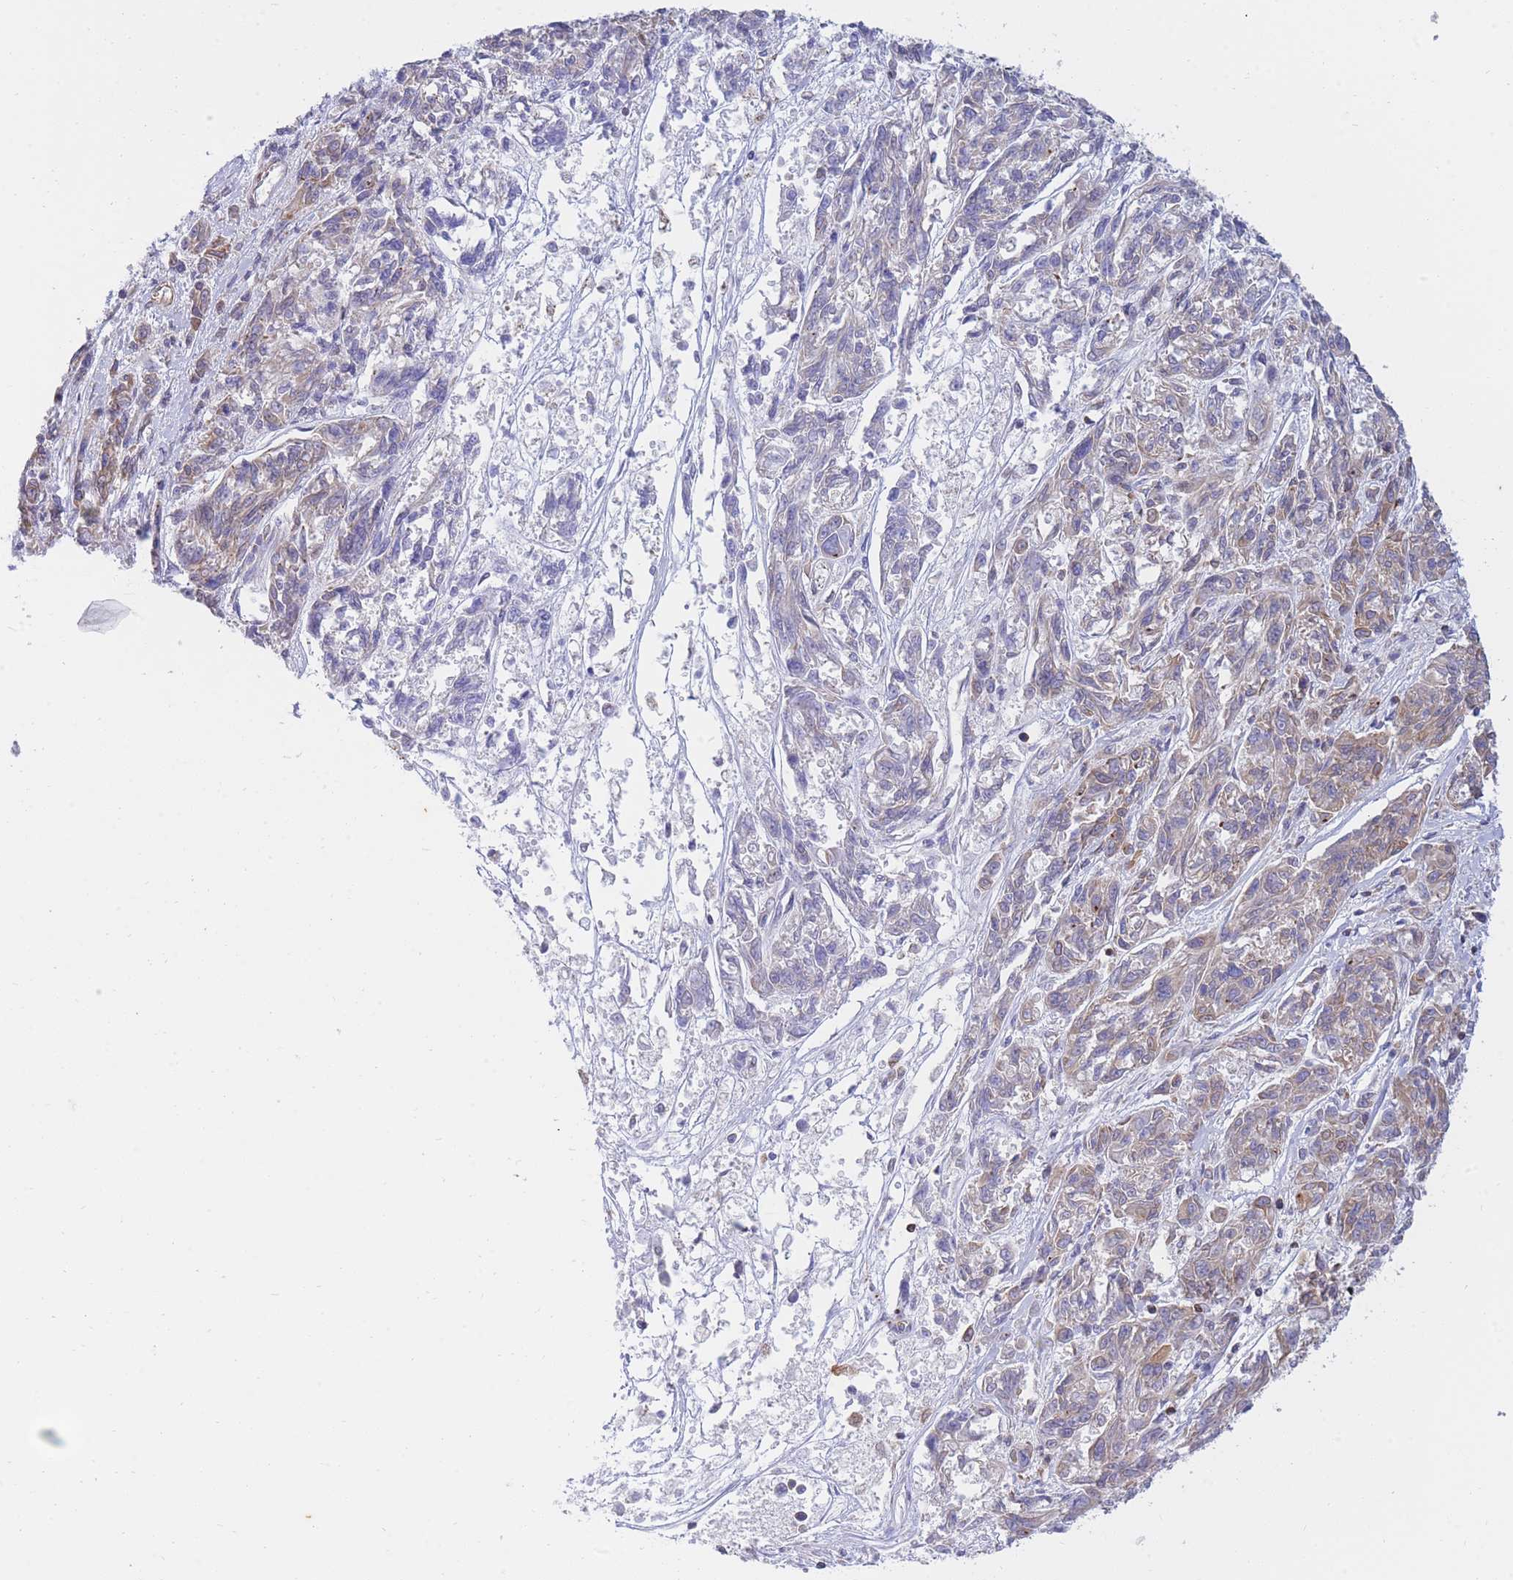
{"staining": {"intensity": "weak", "quantity": "25%-75%", "location": "cytoplasmic/membranous"}, "tissue": "melanoma", "cell_type": "Tumor cells", "image_type": "cancer", "snomed": [{"axis": "morphology", "description": "Malignant melanoma, NOS"}, {"axis": "topography", "description": "Skin"}], "caption": "Immunohistochemical staining of human malignant melanoma exhibits weak cytoplasmic/membranous protein positivity in about 25%-75% of tumor cells.", "gene": "REM1", "patient": {"sex": "male", "age": 53}}